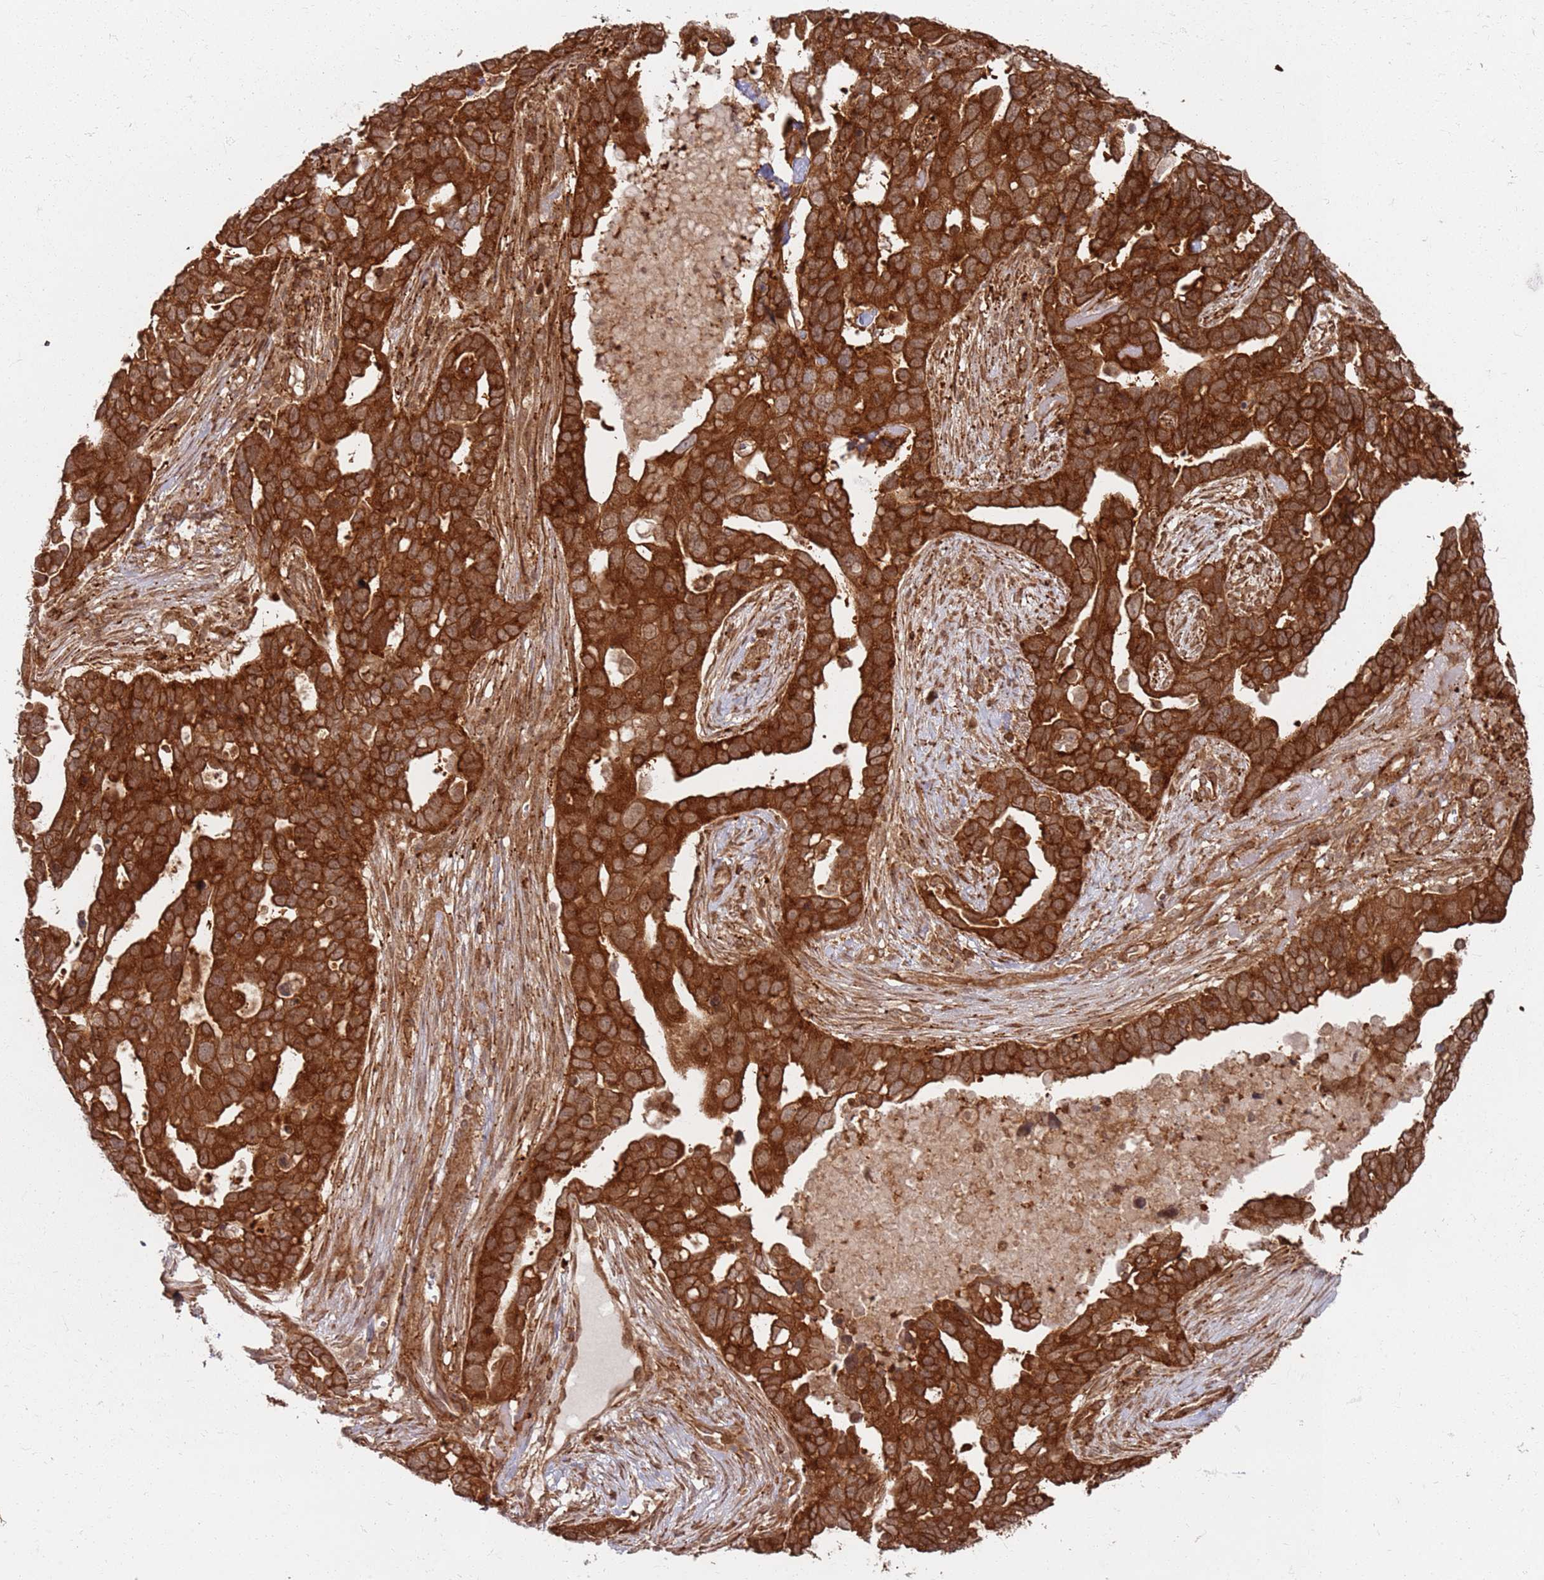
{"staining": {"intensity": "strong", "quantity": ">75%", "location": "cytoplasmic/membranous"}, "tissue": "ovarian cancer", "cell_type": "Tumor cells", "image_type": "cancer", "snomed": [{"axis": "morphology", "description": "Cystadenocarcinoma, serous, NOS"}, {"axis": "topography", "description": "Ovary"}], "caption": "Immunohistochemistry histopathology image of ovarian cancer stained for a protein (brown), which demonstrates high levels of strong cytoplasmic/membranous positivity in about >75% of tumor cells.", "gene": "PIH1D1", "patient": {"sex": "female", "age": 54}}